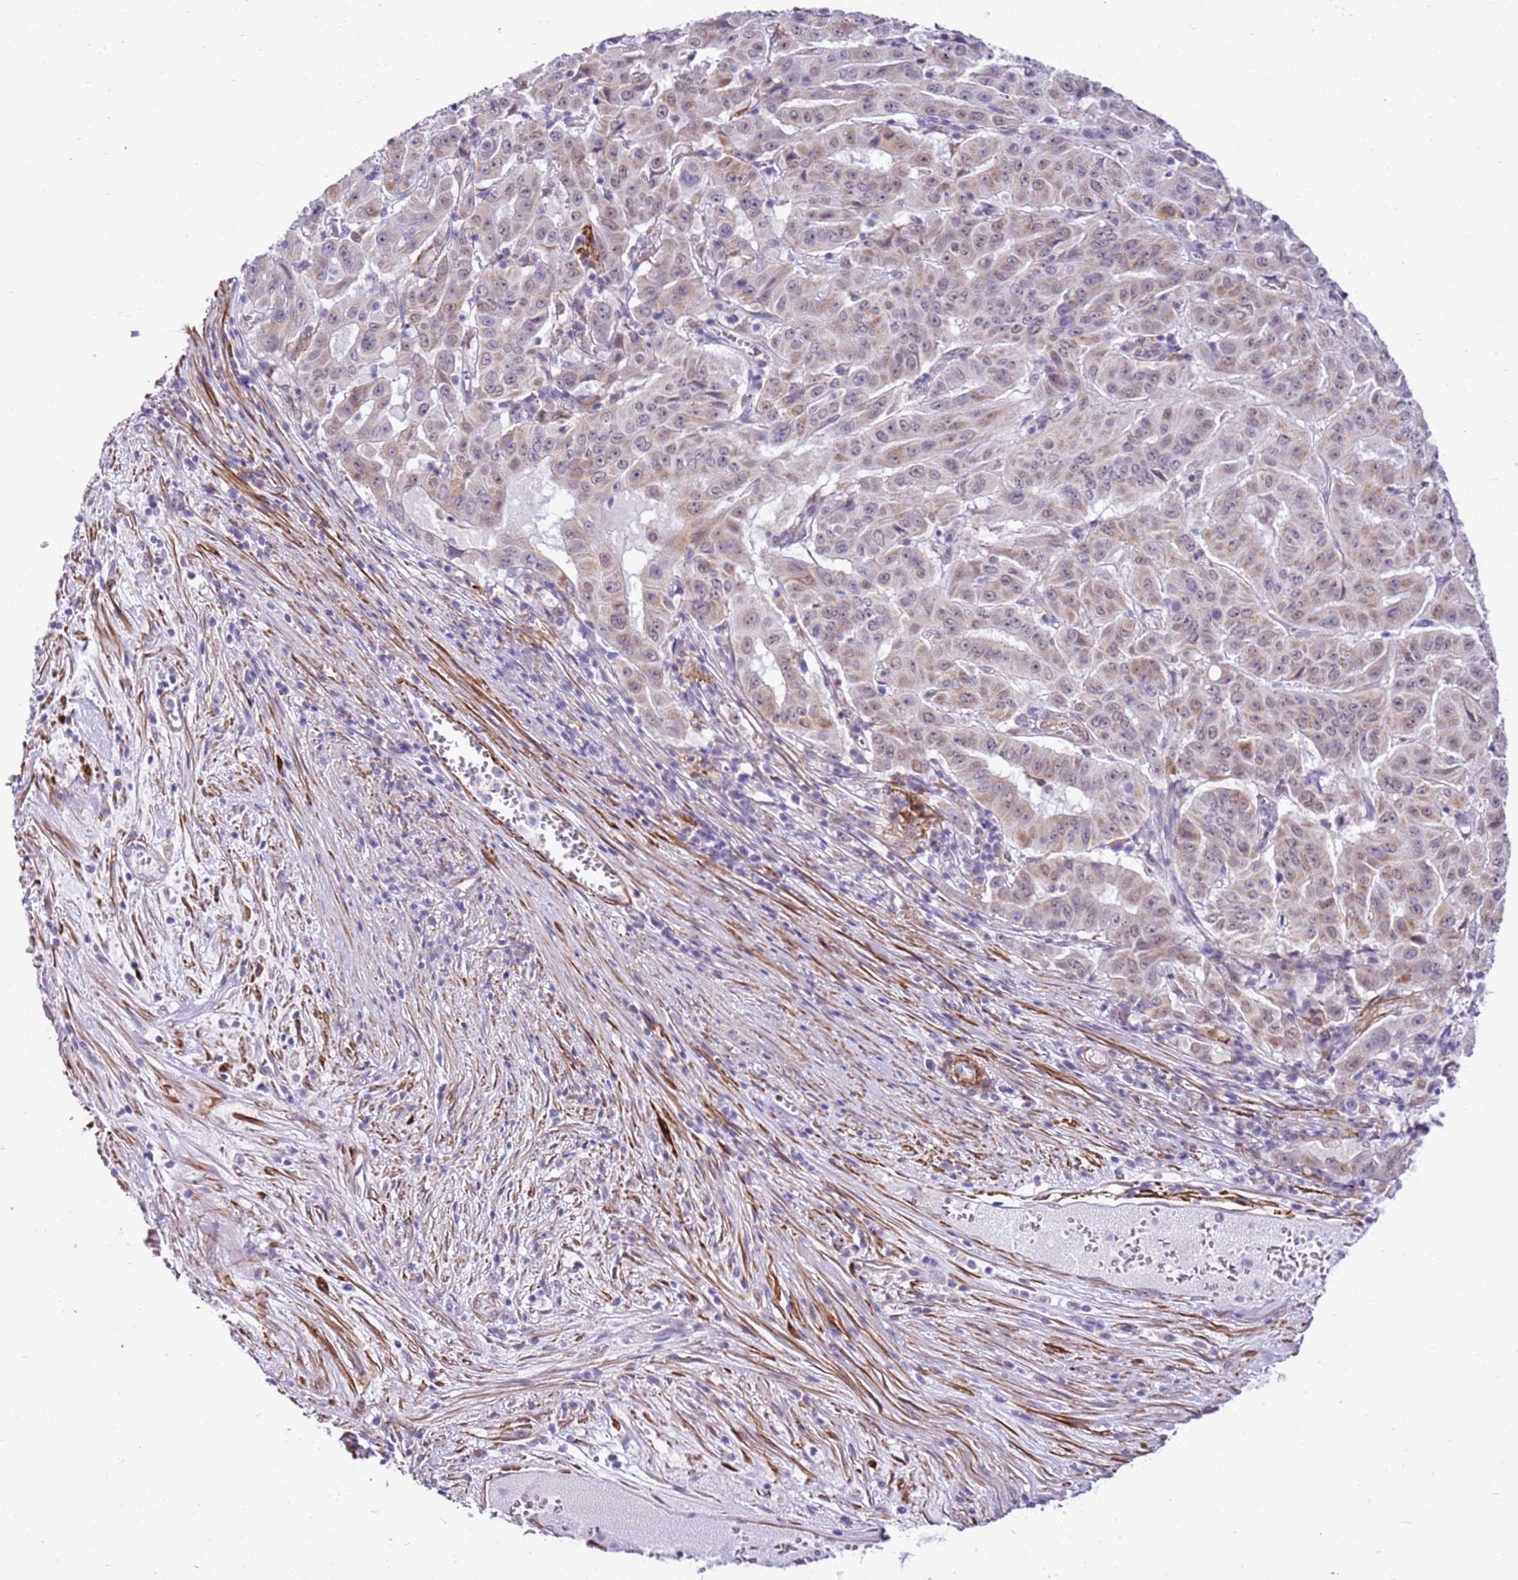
{"staining": {"intensity": "weak", "quantity": "25%-75%", "location": "cytoplasmic/membranous"}, "tissue": "pancreatic cancer", "cell_type": "Tumor cells", "image_type": "cancer", "snomed": [{"axis": "morphology", "description": "Adenocarcinoma, NOS"}, {"axis": "topography", "description": "Pancreas"}], "caption": "The micrograph exhibits staining of pancreatic cancer (adenocarcinoma), revealing weak cytoplasmic/membranous protein expression (brown color) within tumor cells.", "gene": "SMIM4", "patient": {"sex": "male", "age": 63}}